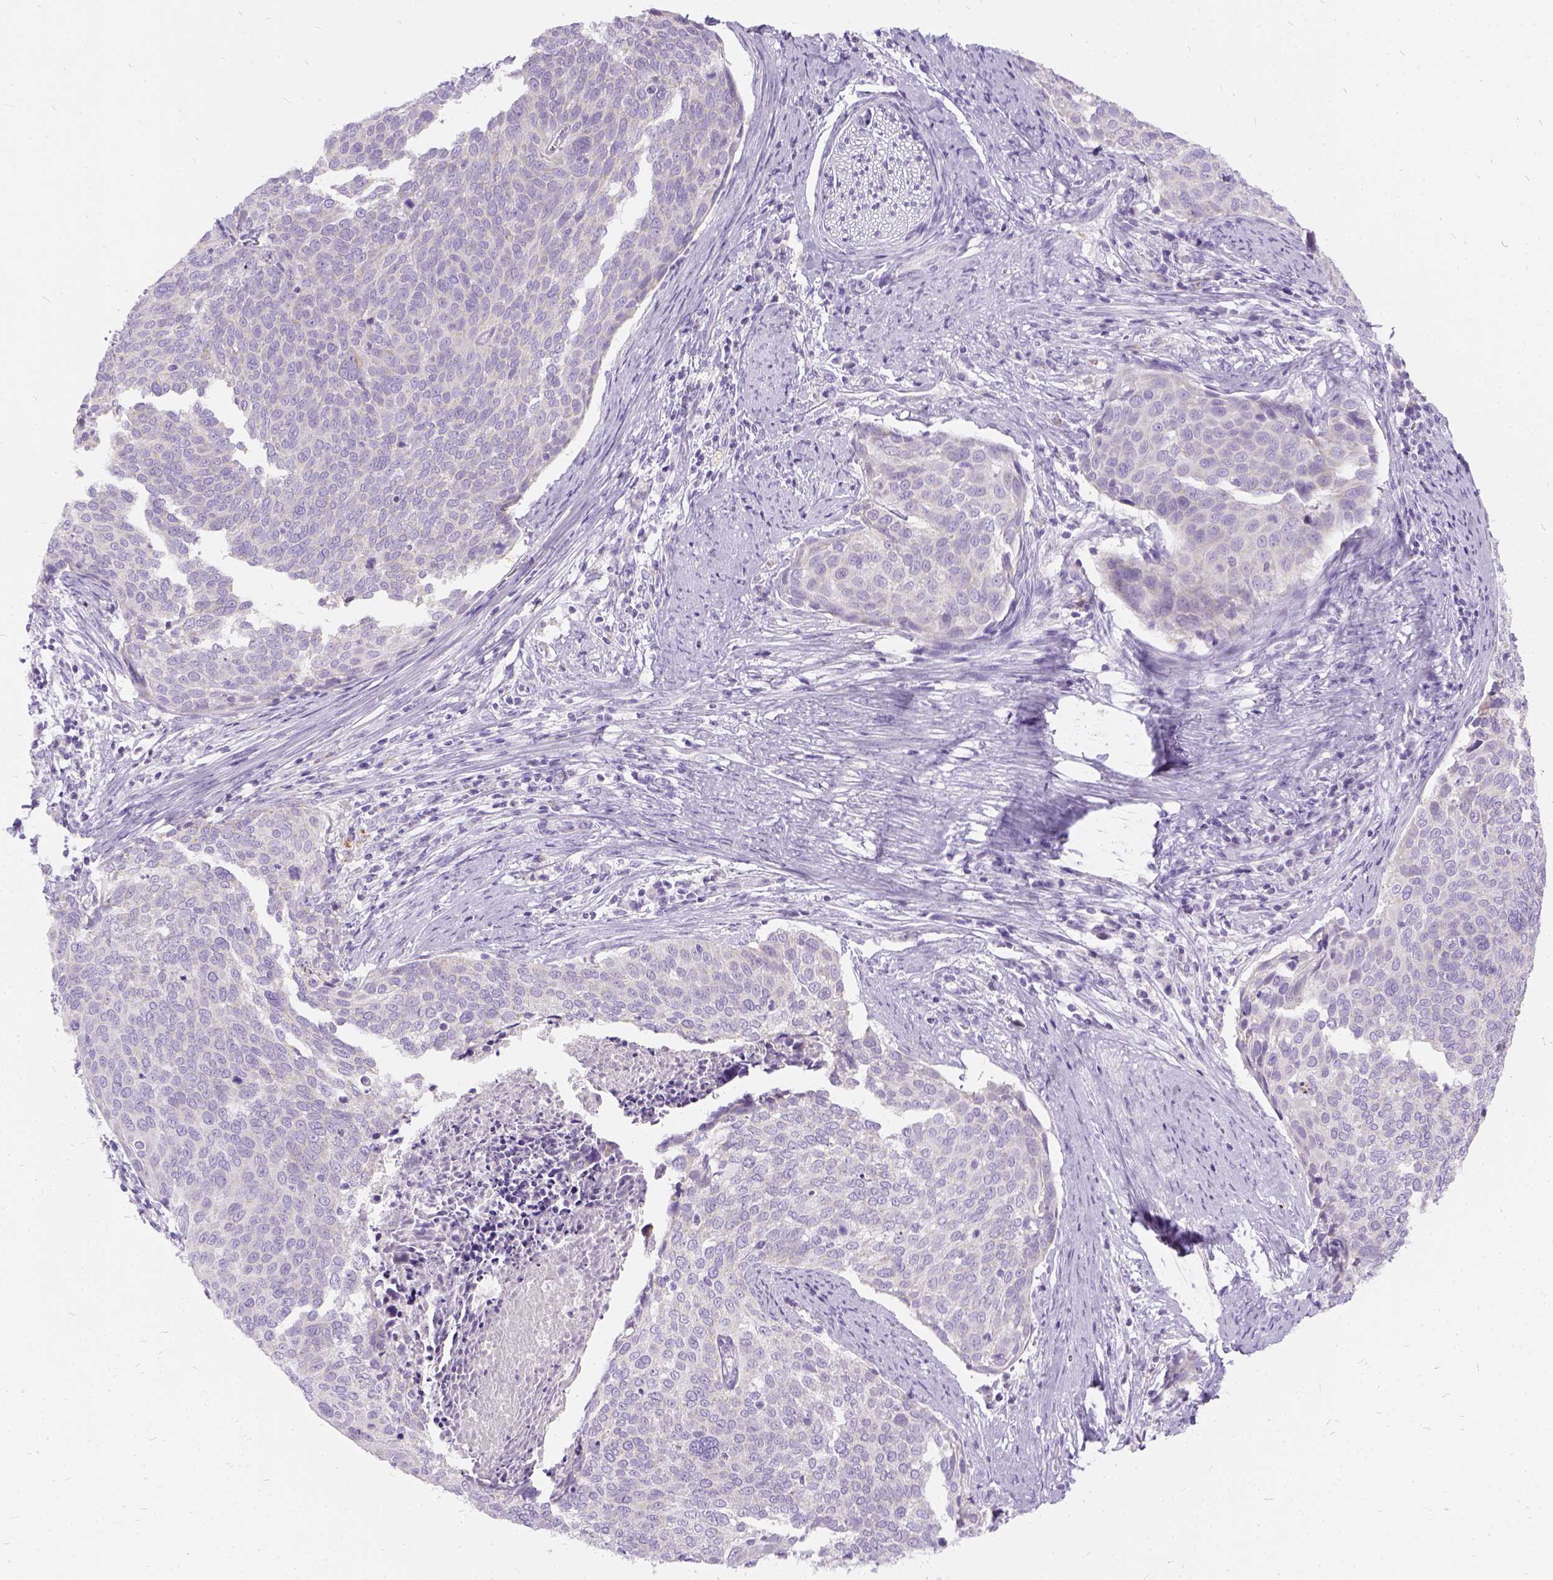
{"staining": {"intensity": "negative", "quantity": "none", "location": "none"}, "tissue": "cervical cancer", "cell_type": "Tumor cells", "image_type": "cancer", "snomed": [{"axis": "morphology", "description": "Squamous cell carcinoma, NOS"}, {"axis": "topography", "description": "Cervix"}], "caption": "Squamous cell carcinoma (cervical) stained for a protein using immunohistochemistry (IHC) exhibits no positivity tumor cells.", "gene": "FDX1", "patient": {"sex": "female", "age": 39}}